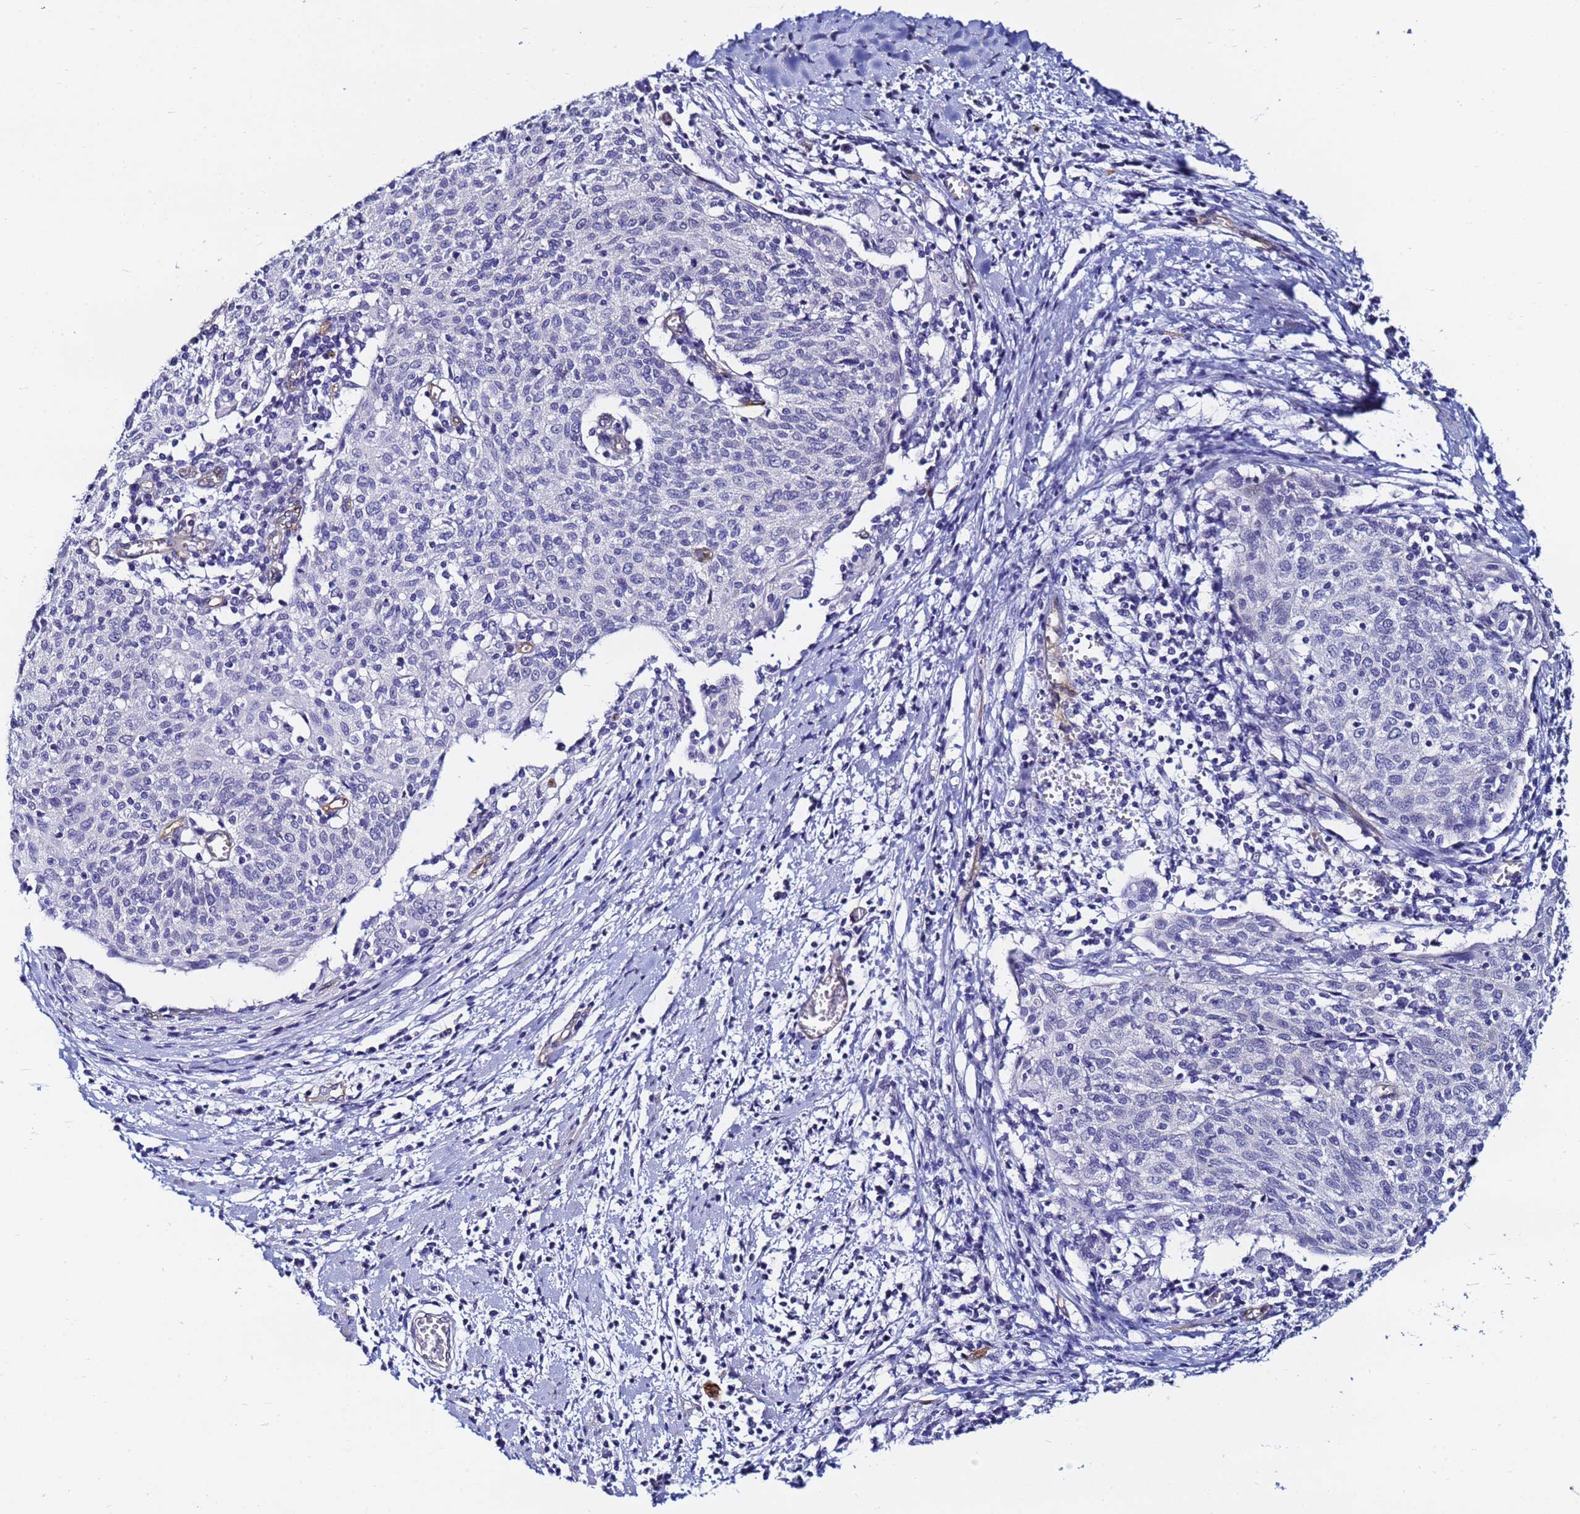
{"staining": {"intensity": "negative", "quantity": "none", "location": "none"}, "tissue": "cervical cancer", "cell_type": "Tumor cells", "image_type": "cancer", "snomed": [{"axis": "morphology", "description": "Squamous cell carcinoma, NOS"}, {"axis": "topography", "description": "Cervix"}], "caption": "IHC histopathology image of human cervical cancer (squamous cell carcinoma) stained for a protein (brown), which exhibits no positivity in tumor cells.", "gene": "DEFB104A", "patient": {"sex": "female", "age": 52}}